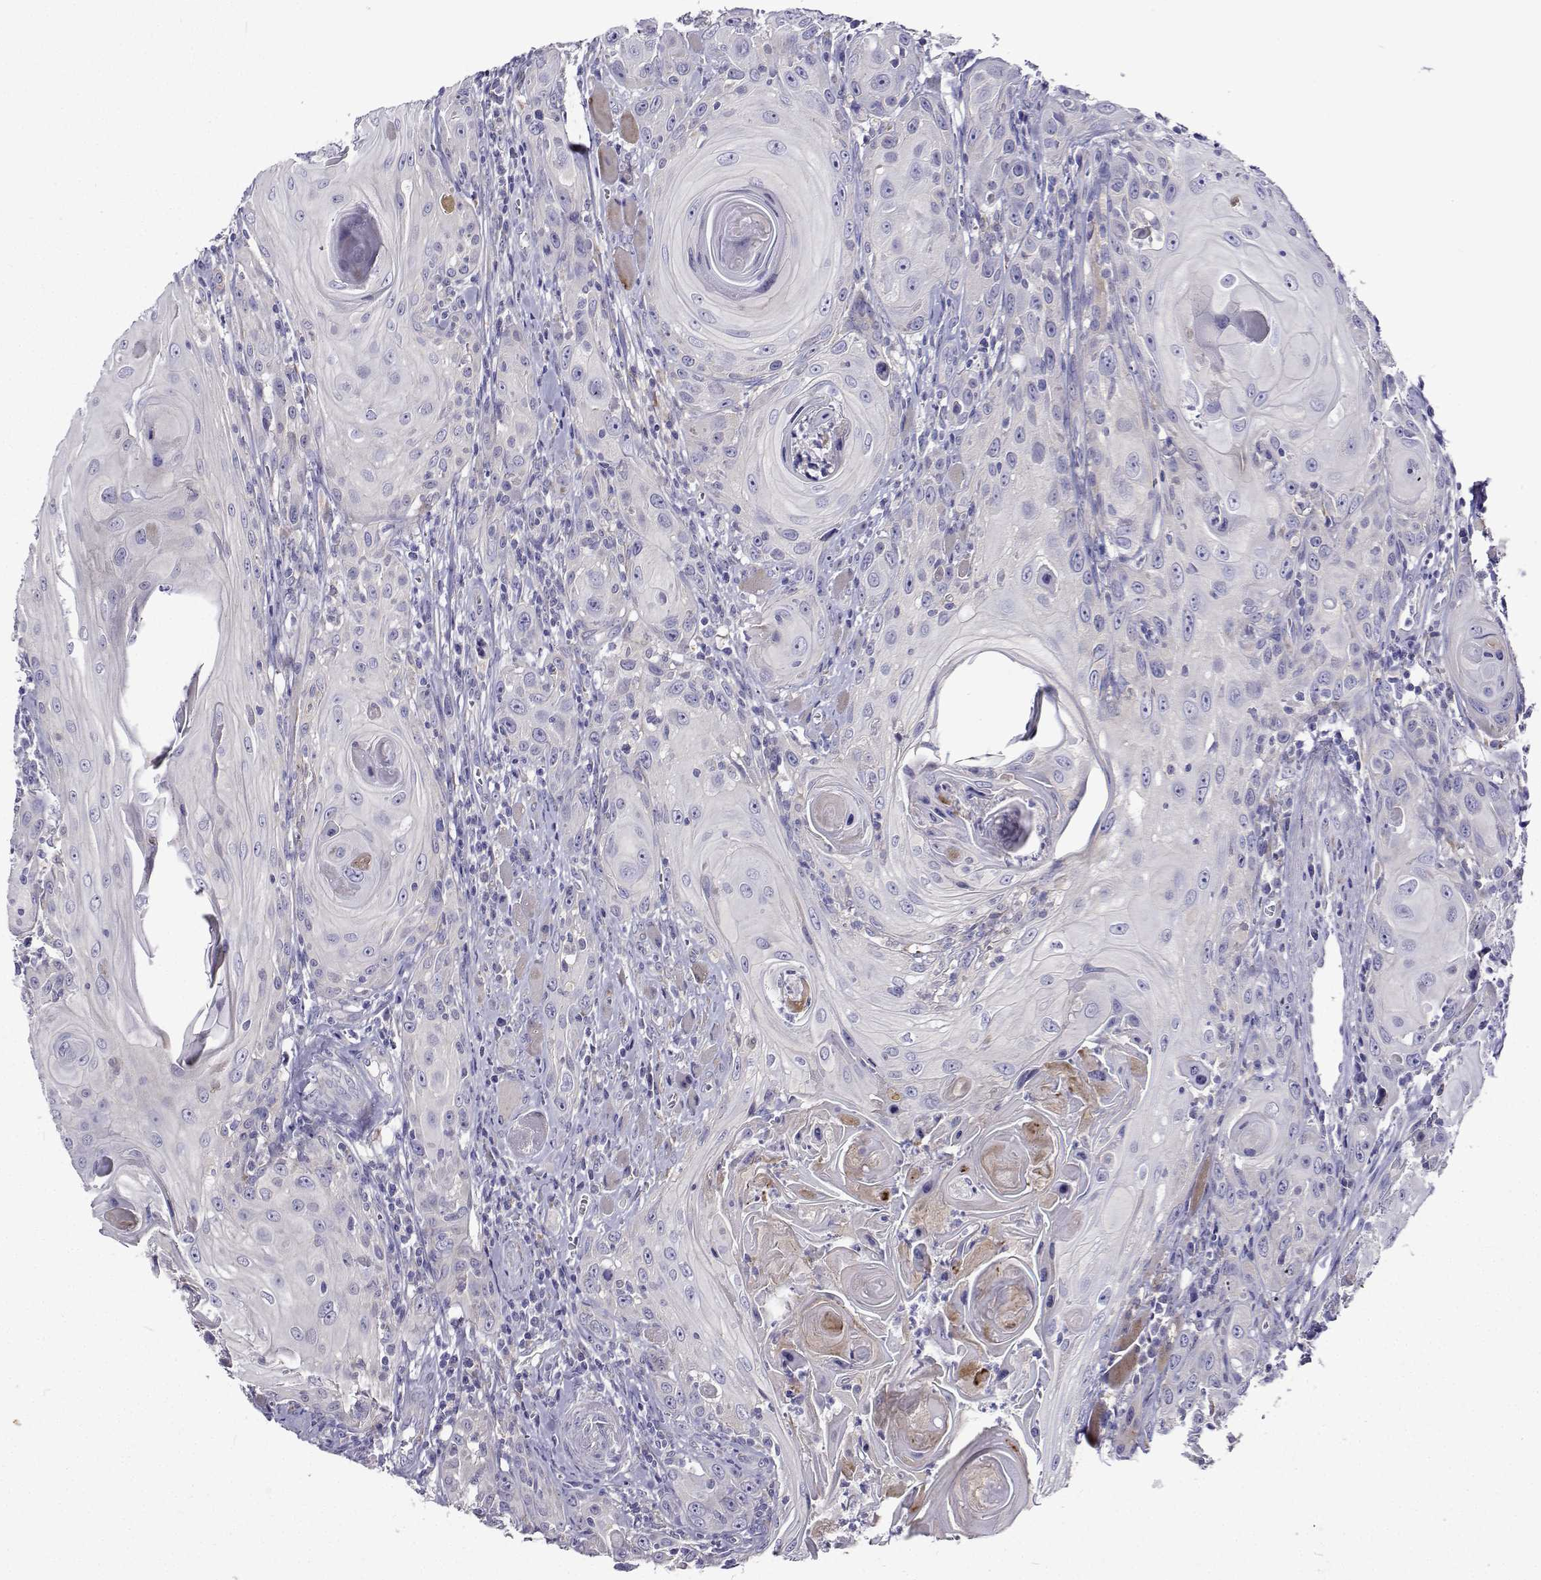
{"staining": {"intensity": "negative", "quantity": "none", "location": "none"}, "tissue": "head and neck cancer", "cell_type": "Tumor cells", "image_type": "cancer", "snomed": [{"axis": "morphology", "description": "Squamous cell carcinoma, NOS"}, {"axis": "topography", "description": "Head-Neck"}], "caption": "The photomicrograph demonstrates no significant positivity in tumor cells of head and neck squamous cell carcinoma.", "gene": "LHFPL7", "patient": {"sex": "female", "age": 80}}